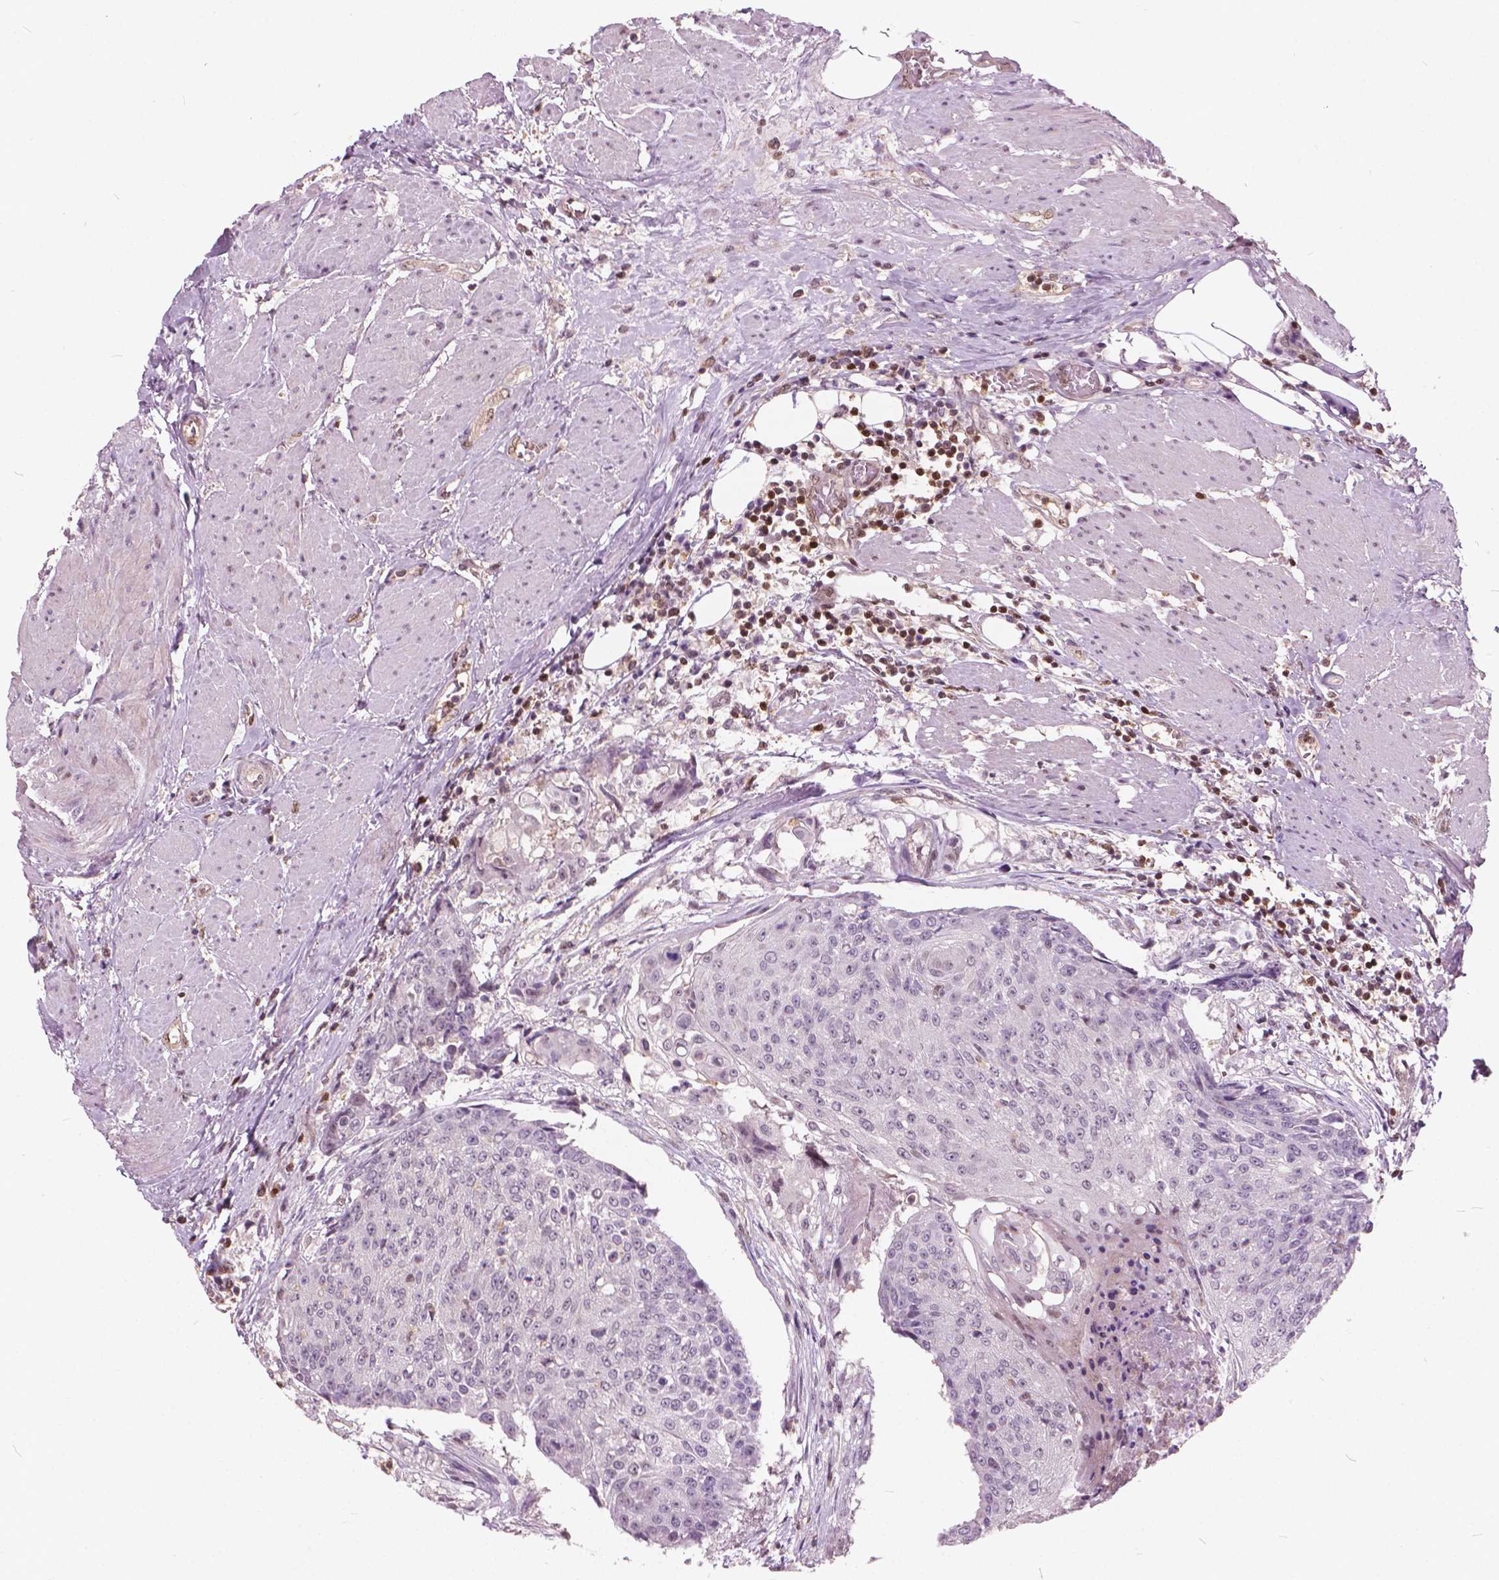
{"staining": {"intensity": "negative", "quantity": "none", "location": "none"}, "tissue": "urothelial cancer", "cell_type": "Tumor cells", "image_type": "cancer", "snomed": [{"axis": "morphology", "description": "Urothelial carcinoma, High grade"}, {"axis": "topography", "description": "Urinary bladder"}], "caption": "There is no significant expression in tumor cells of urothelial cancer.", "gene": "STAT5B", "patient": {"sex": "female", "age": 63}}